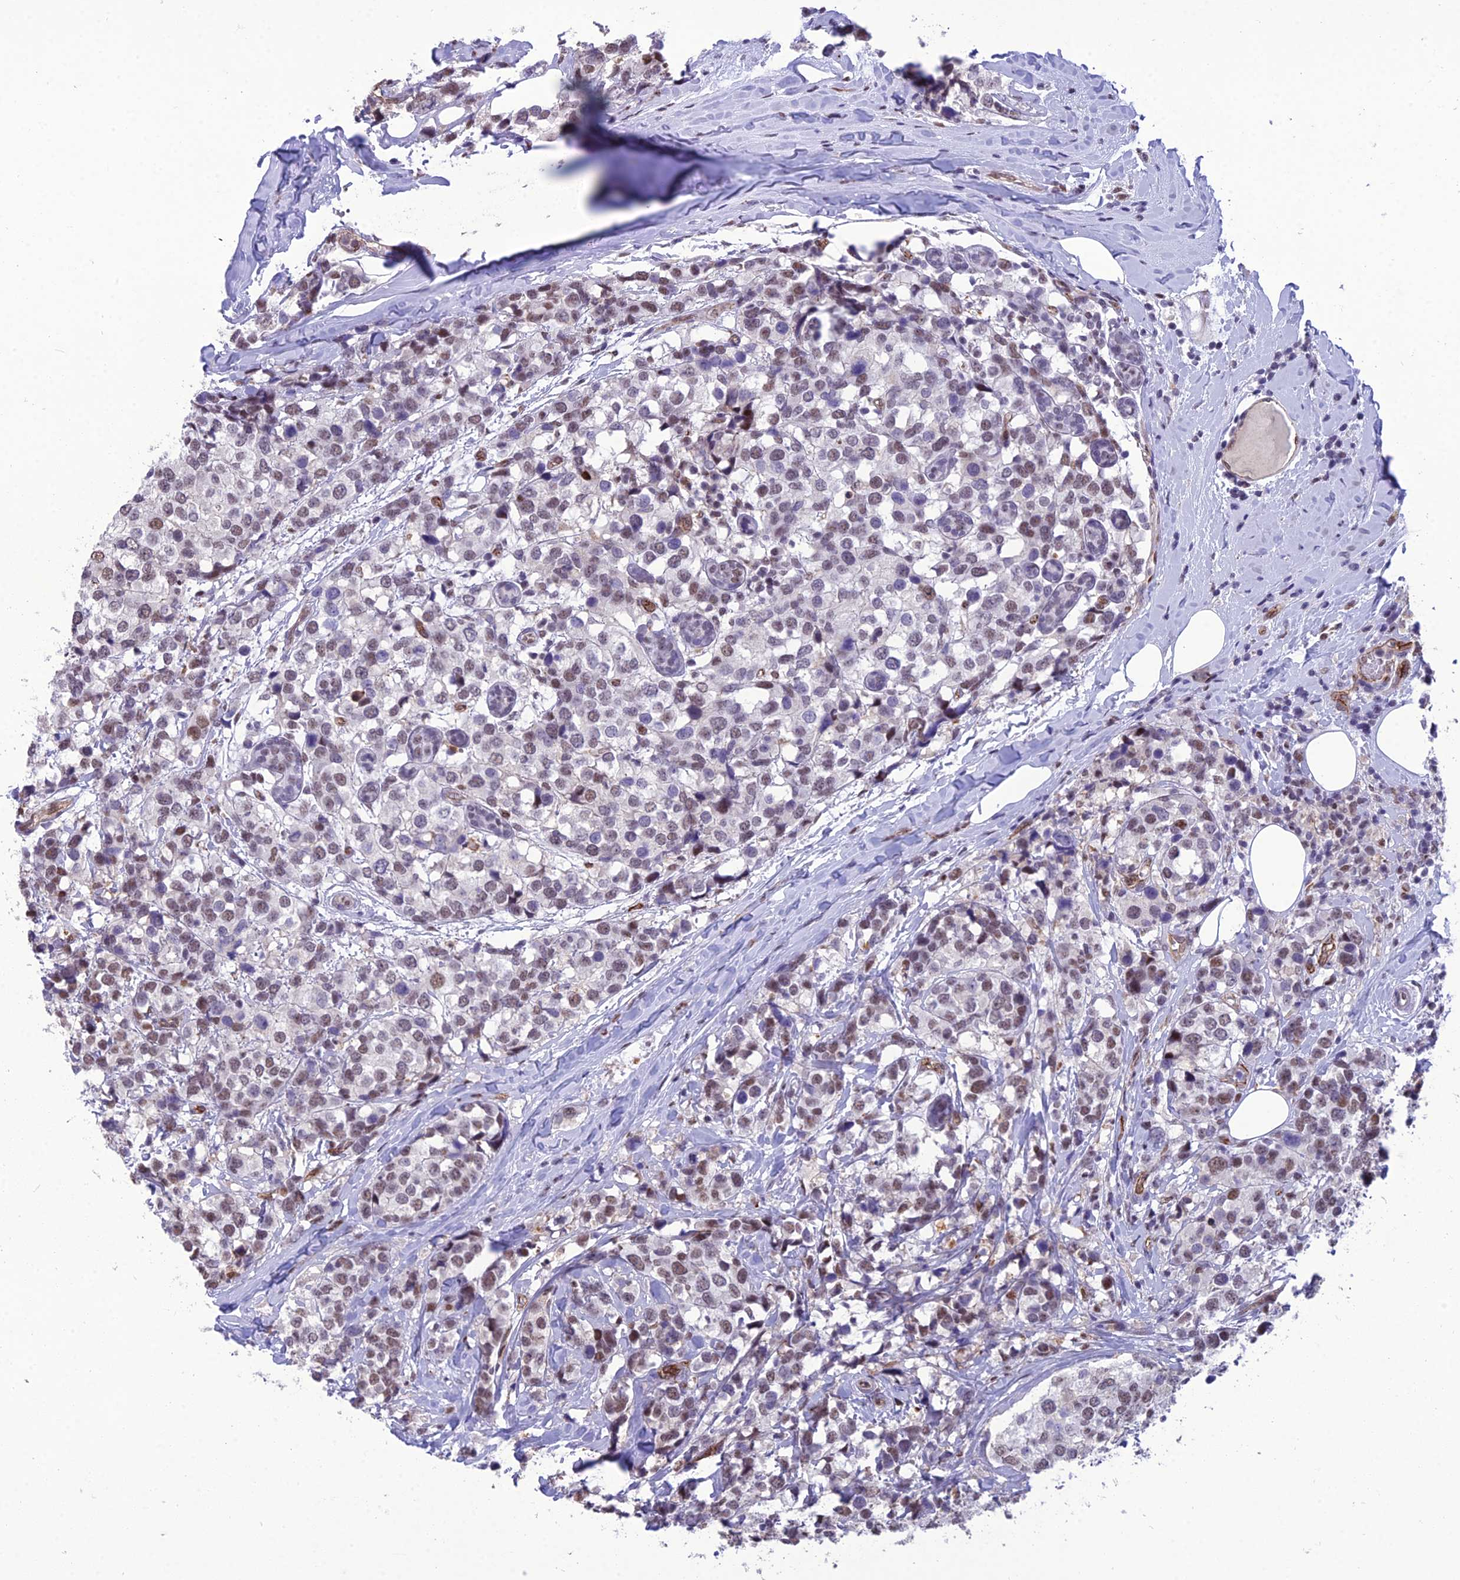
{"staining": {"intensity": "weak", "quantity": "25%-75%", "location": "nuclear"}, "tissue": "breast cancer", "cell_type": "Tumor cells", "image_type": "cancer", "snomed": [{"axis": "morphology", "description": "Lobular carcinoma"}, {"axis": "topography", "description": "Breast"}], "caption": "A photomicrograph of breast cancer stained for a protein exhibits weak nuclear brown staining in tumor cells.", "gene": "RANBP3", "patient": {"sex": "female", "age": 59}}